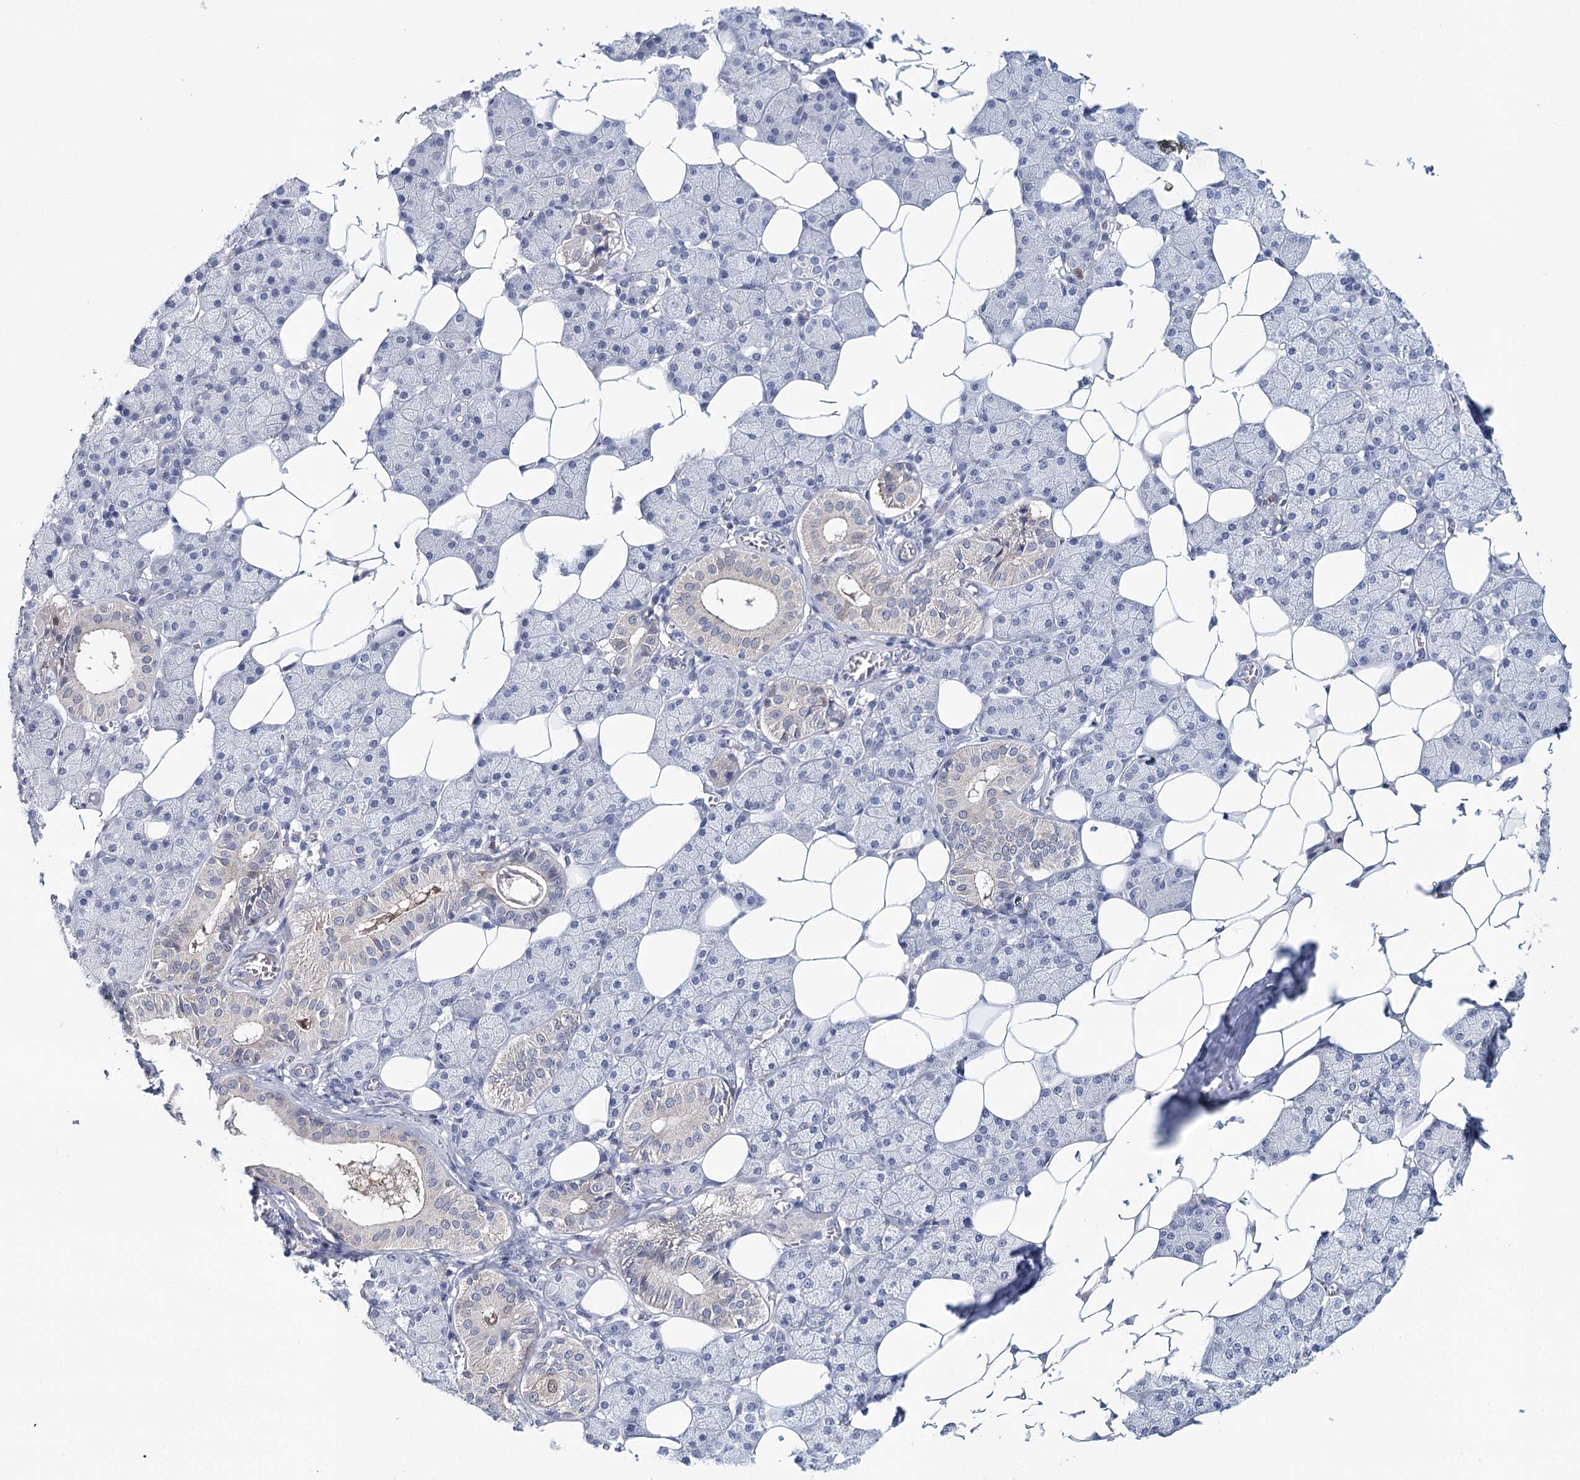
{"staining": {"intensity": "weak", "quantity": "<25%", "location": "cytoplasmic/membranous"}, "tissue": "salivary gland", "cell_type": "Glandular cells", "image_type": "normal", "snomed": [{"axis": "morphology", "description": "Normal tissue, NOS"}, {"axis": "topography", "description": "Salivary gland"}], "caption": "IHC photomicrograph of normal salivary gland: human salivary gland stained with DAB (3,3'-diaminobenzidine) displays no significant protein positivity in glandular cells. (Brightfield microscopy of DAB (3,3'-diaminobenzidine) IHC at high magnification).", "gene": "HSPA4L", "patient": {"sex": "female", "age": 33}}